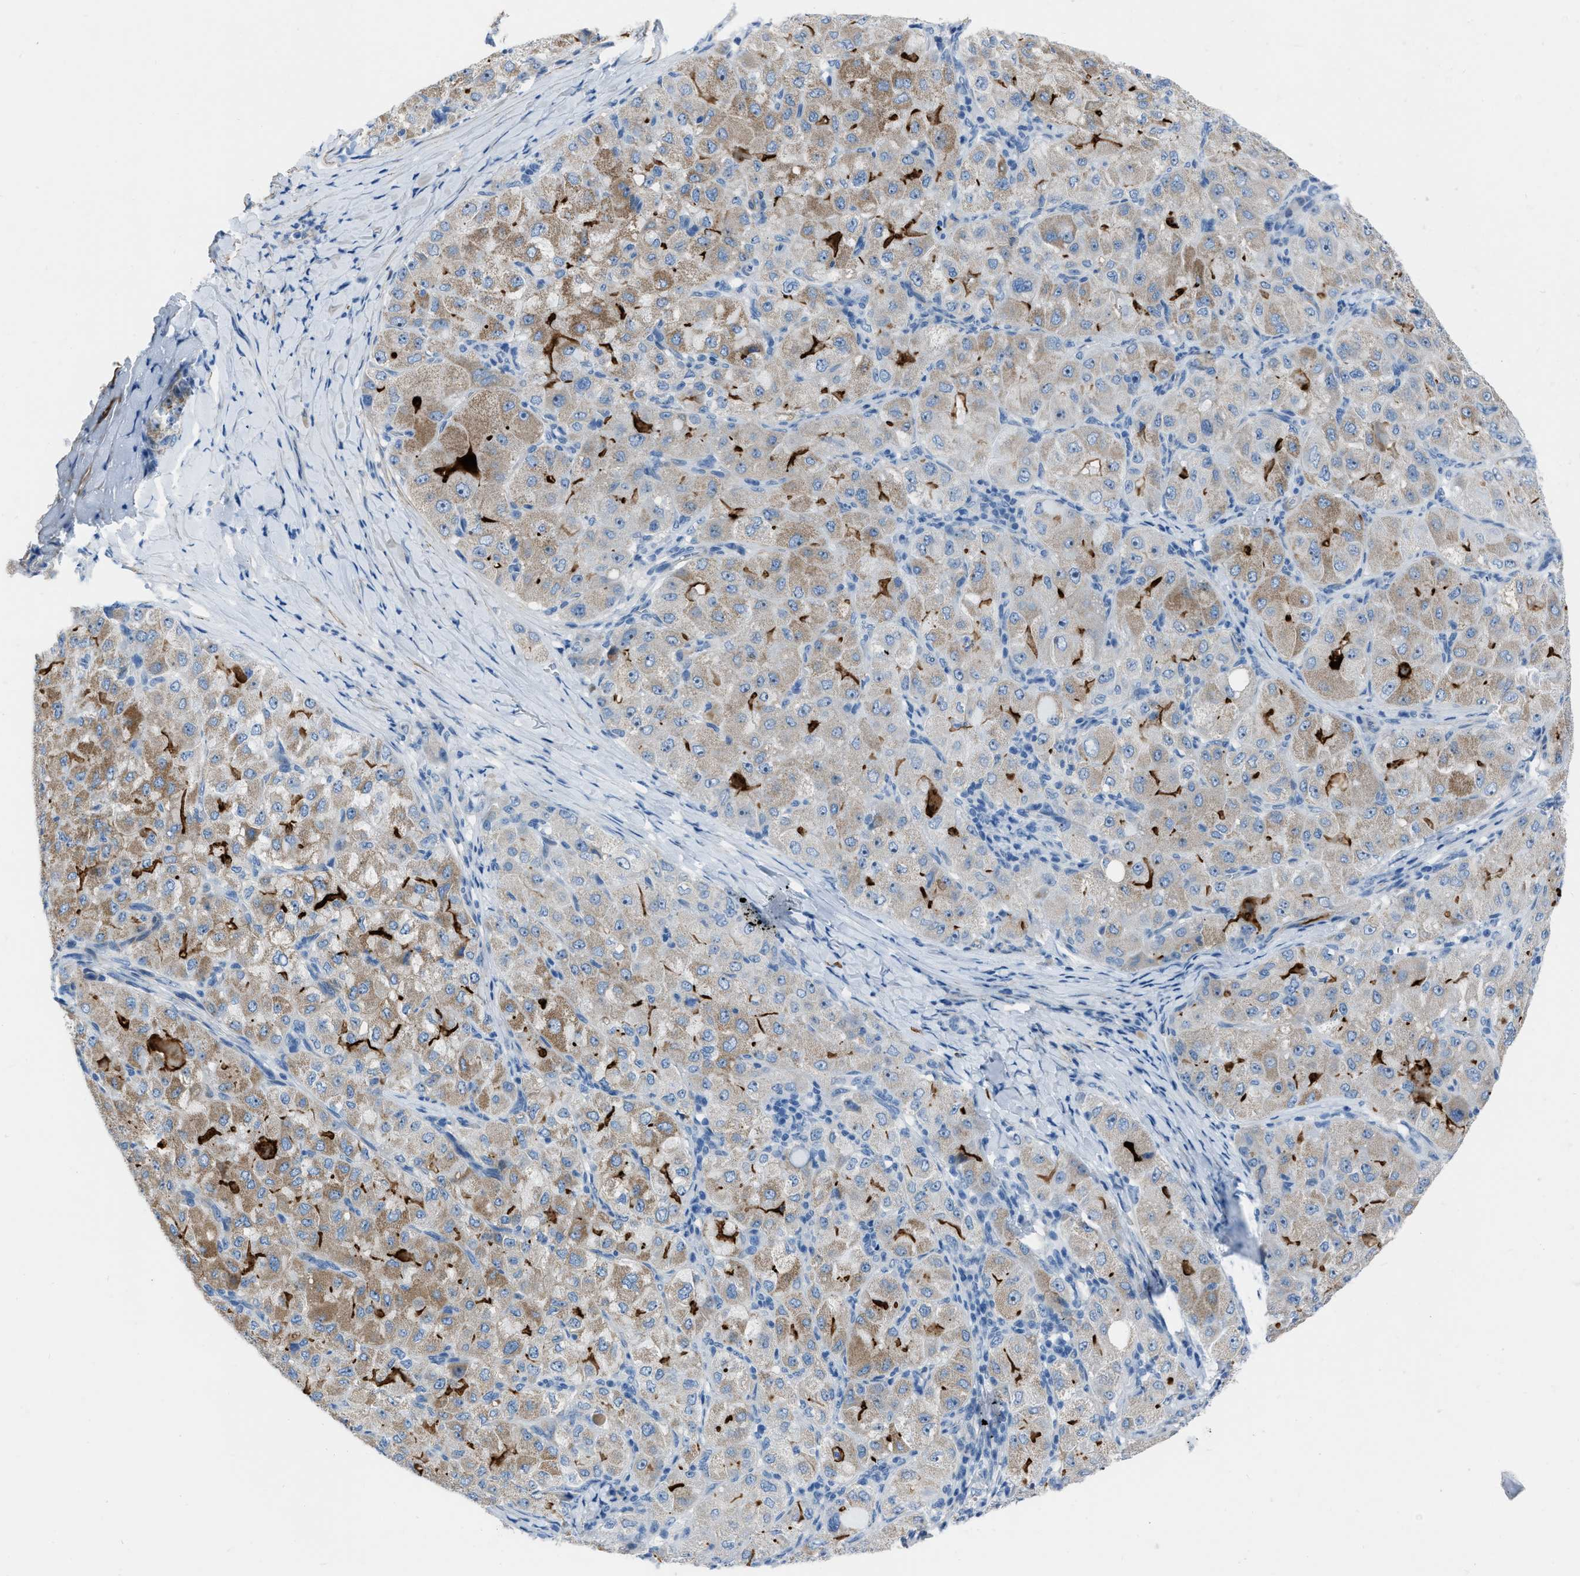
{"staining": {"intensity": "moderate", "quantity": "25%-75%", "location": "cytoplasmic/membranous"}, "tissue": "liver cancer", "cell_type": "Tumor cells", "image_type": "cancer", "snomed": [{"axis": "morphology", "description": "Carcinoma, Hepatocellular, NOS"}, {"axis": "topography", "description": "Liver"}], "caption": "The histopathology image displays staining of hepatocellular carcinoma (liver), revealing moderate cytoplasmic/membranous protein positivity (brown color) within tumor cells.", "gene": "SPATC1L", "patient": {"sex": "male", "age": 80}}